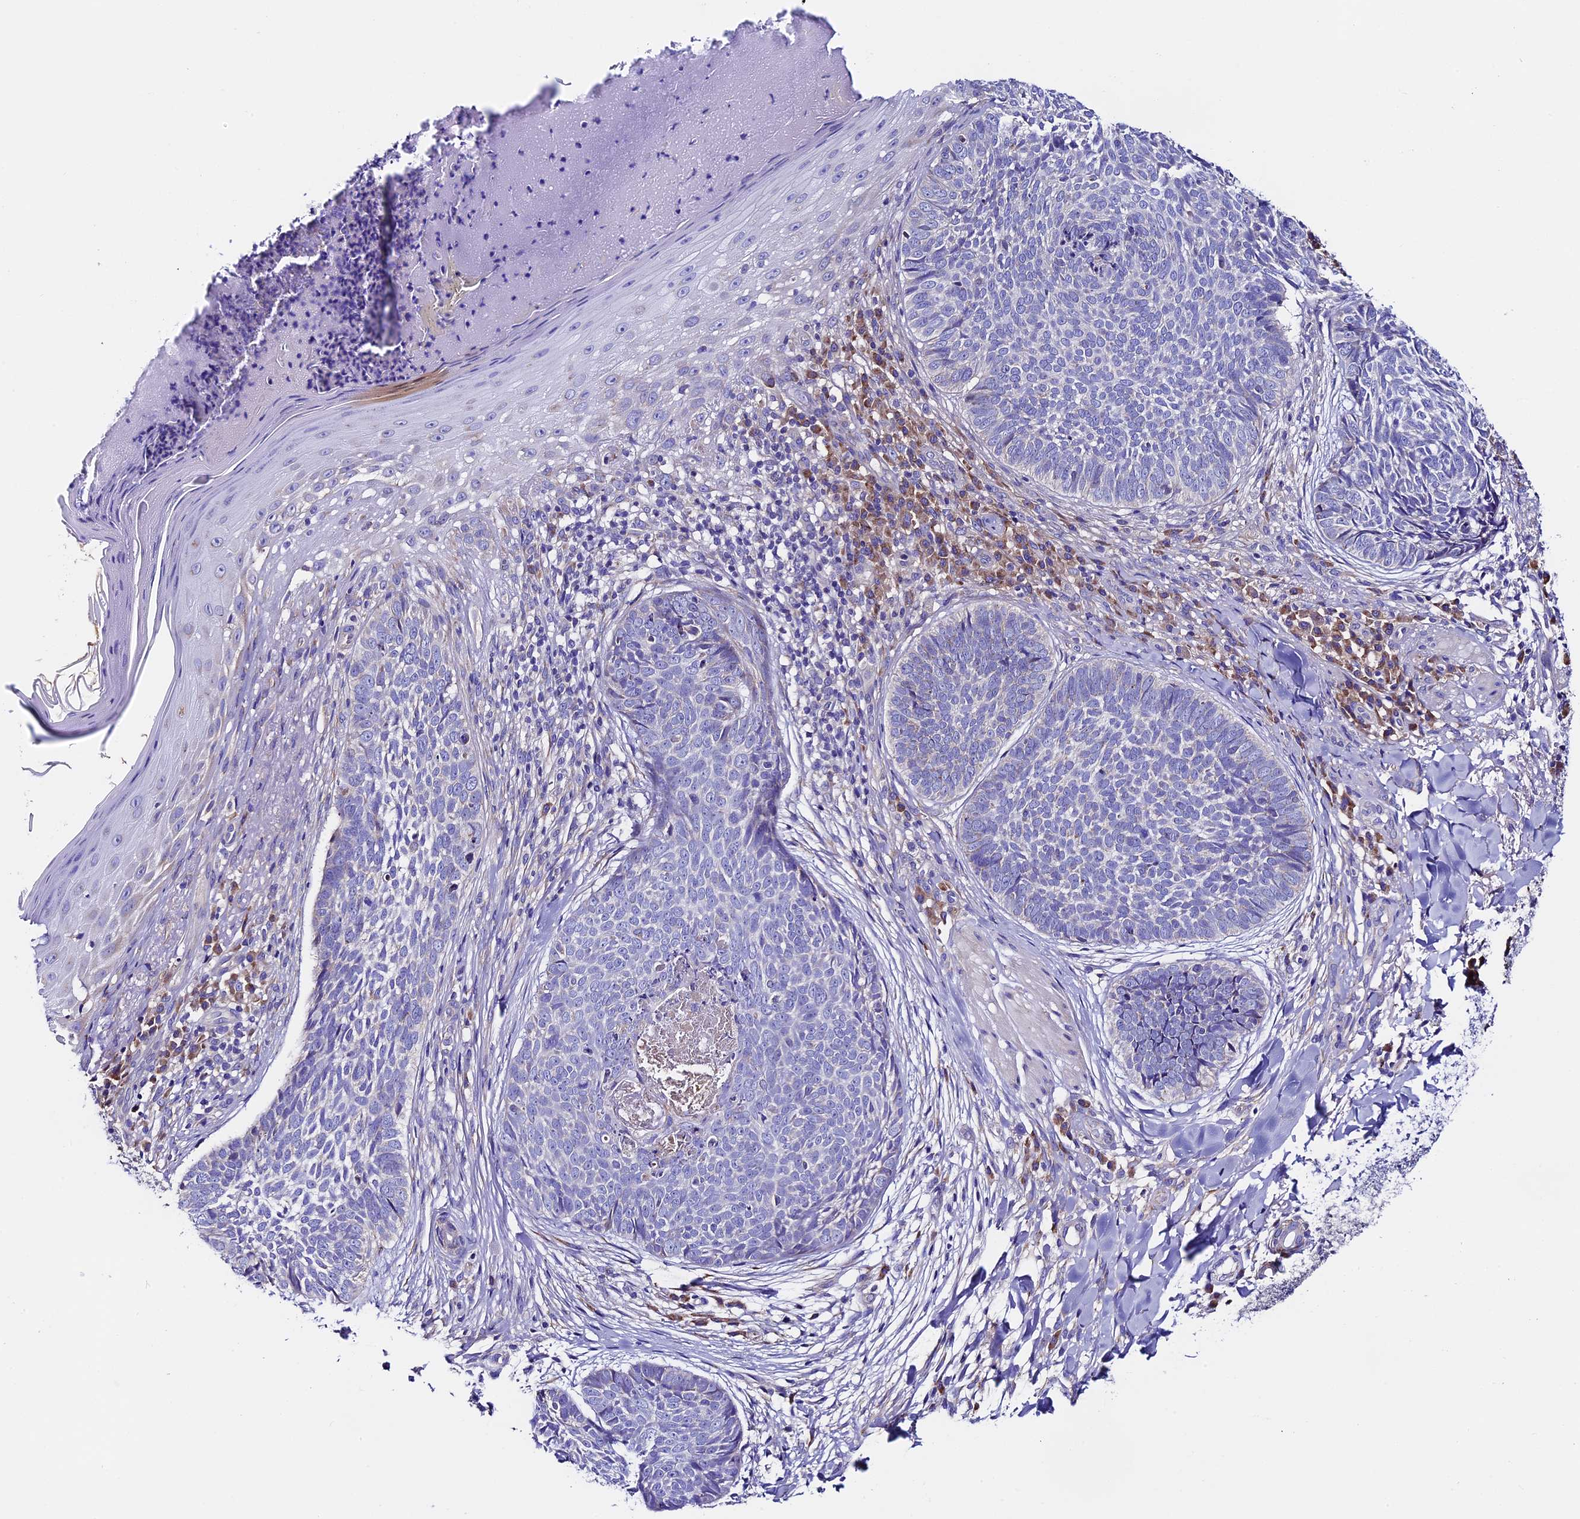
{"staining": {"intensity": "negative", "quantity": "none", "location": "none"}, "tissue": "skin cancer", "cell_type": "Tumor cells", "image_type": "cancer", "snomed": [{"axis": "morphology", "description": "Basal cell carcinoma"}, {"axis": "topography", "description": "Skin"}], "caption": "IHC image of neoplastic tissue: human skin cancer (basal cell carcinoma) stained with DAB (3,3'-diaminobenzidine) displays no significant protein staining in tumor cells.", "gene": "COMTD1", "patient": {"sex": "female", "age": 61}}